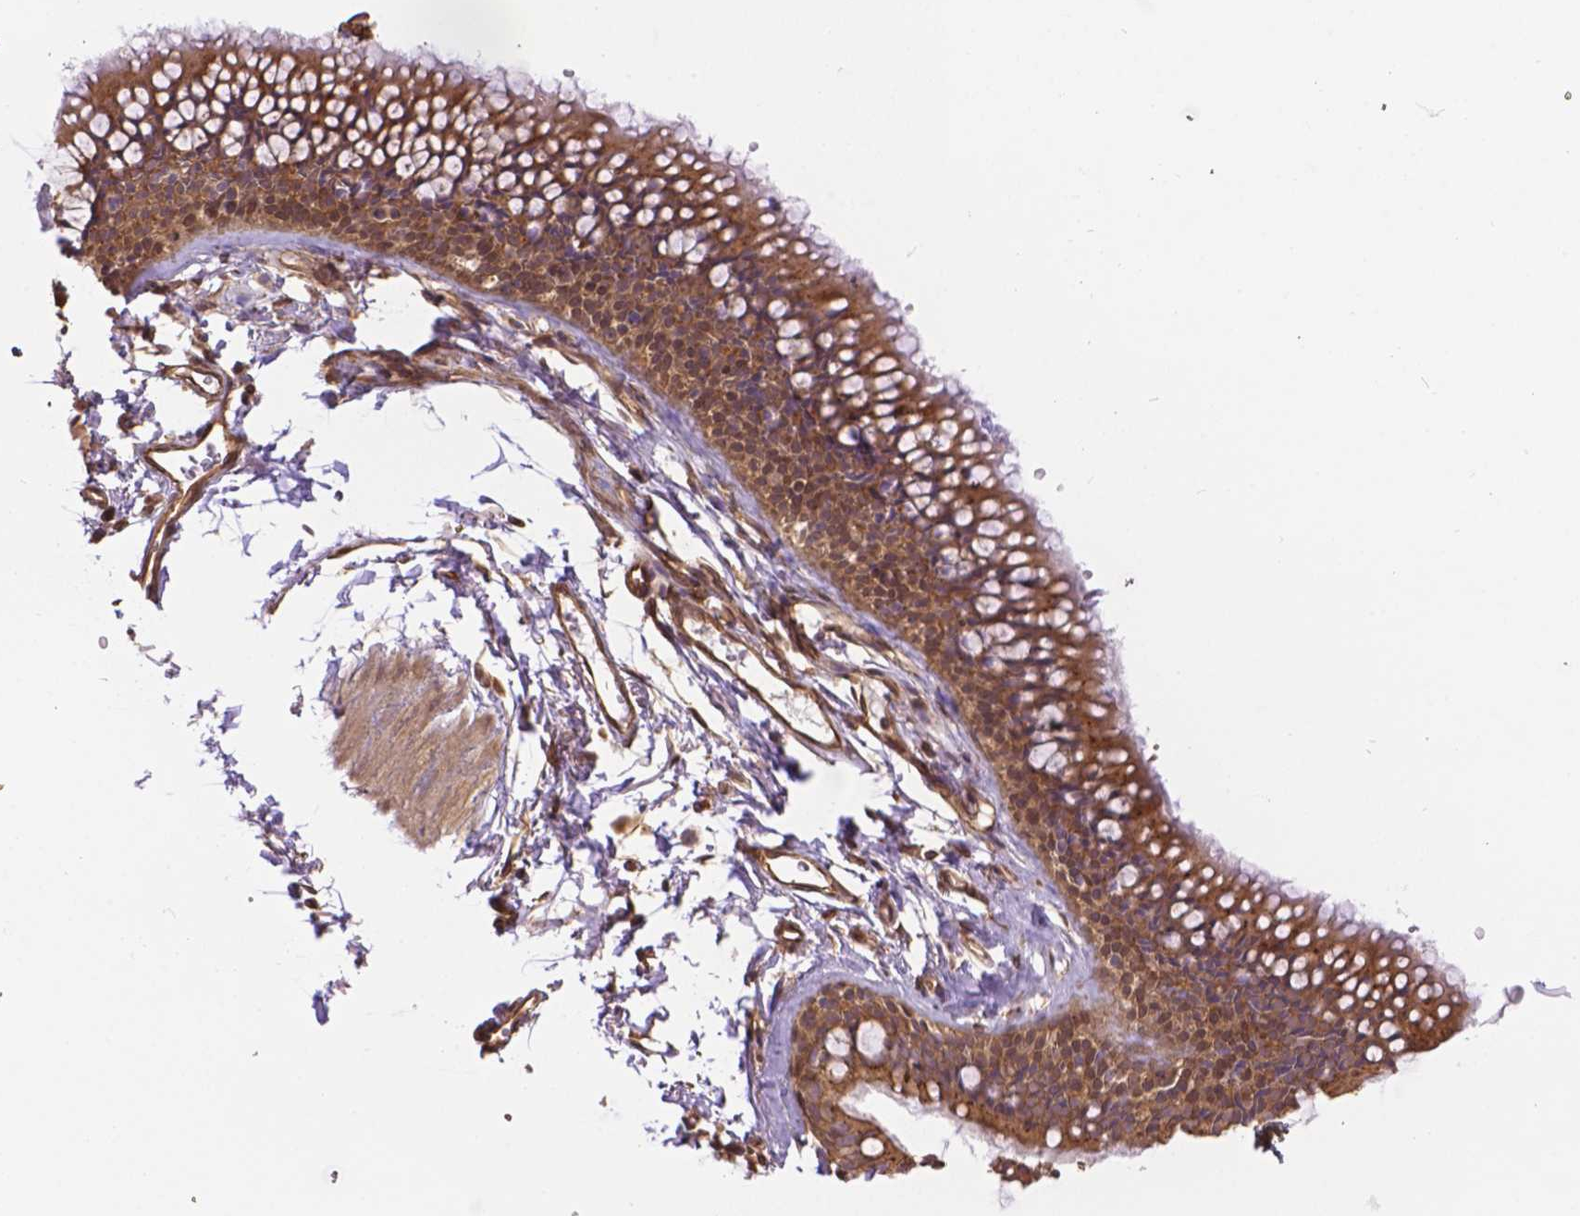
{"staining": {"intensity": "moderate", "quantity": ">75%", "location": "cytoplasmic/membranous"}, "tissue": "soft tissue", "cell_type": "Chondrocytes", "image_type": "normal", "snomed": [{"axis": "morphology", "description": "Normal tissue, NOS"}, {"axis": "topography", "description": "Cartilage tissue"}, {"axis": "topography", "description": "Bronchus"}], "caption": "Immunohistochemistry histopathology image of unremarkable soft tissue: soft tissue stained using IHC exhibits medium levels of moderate protein expression localized specifically in the cytoplasmic/membranous of chondrocytes, appearing as a cytoplasmic/membranous brown color.", "gene": "YAP1", "patient": {"sex": "female", "age": 79}}